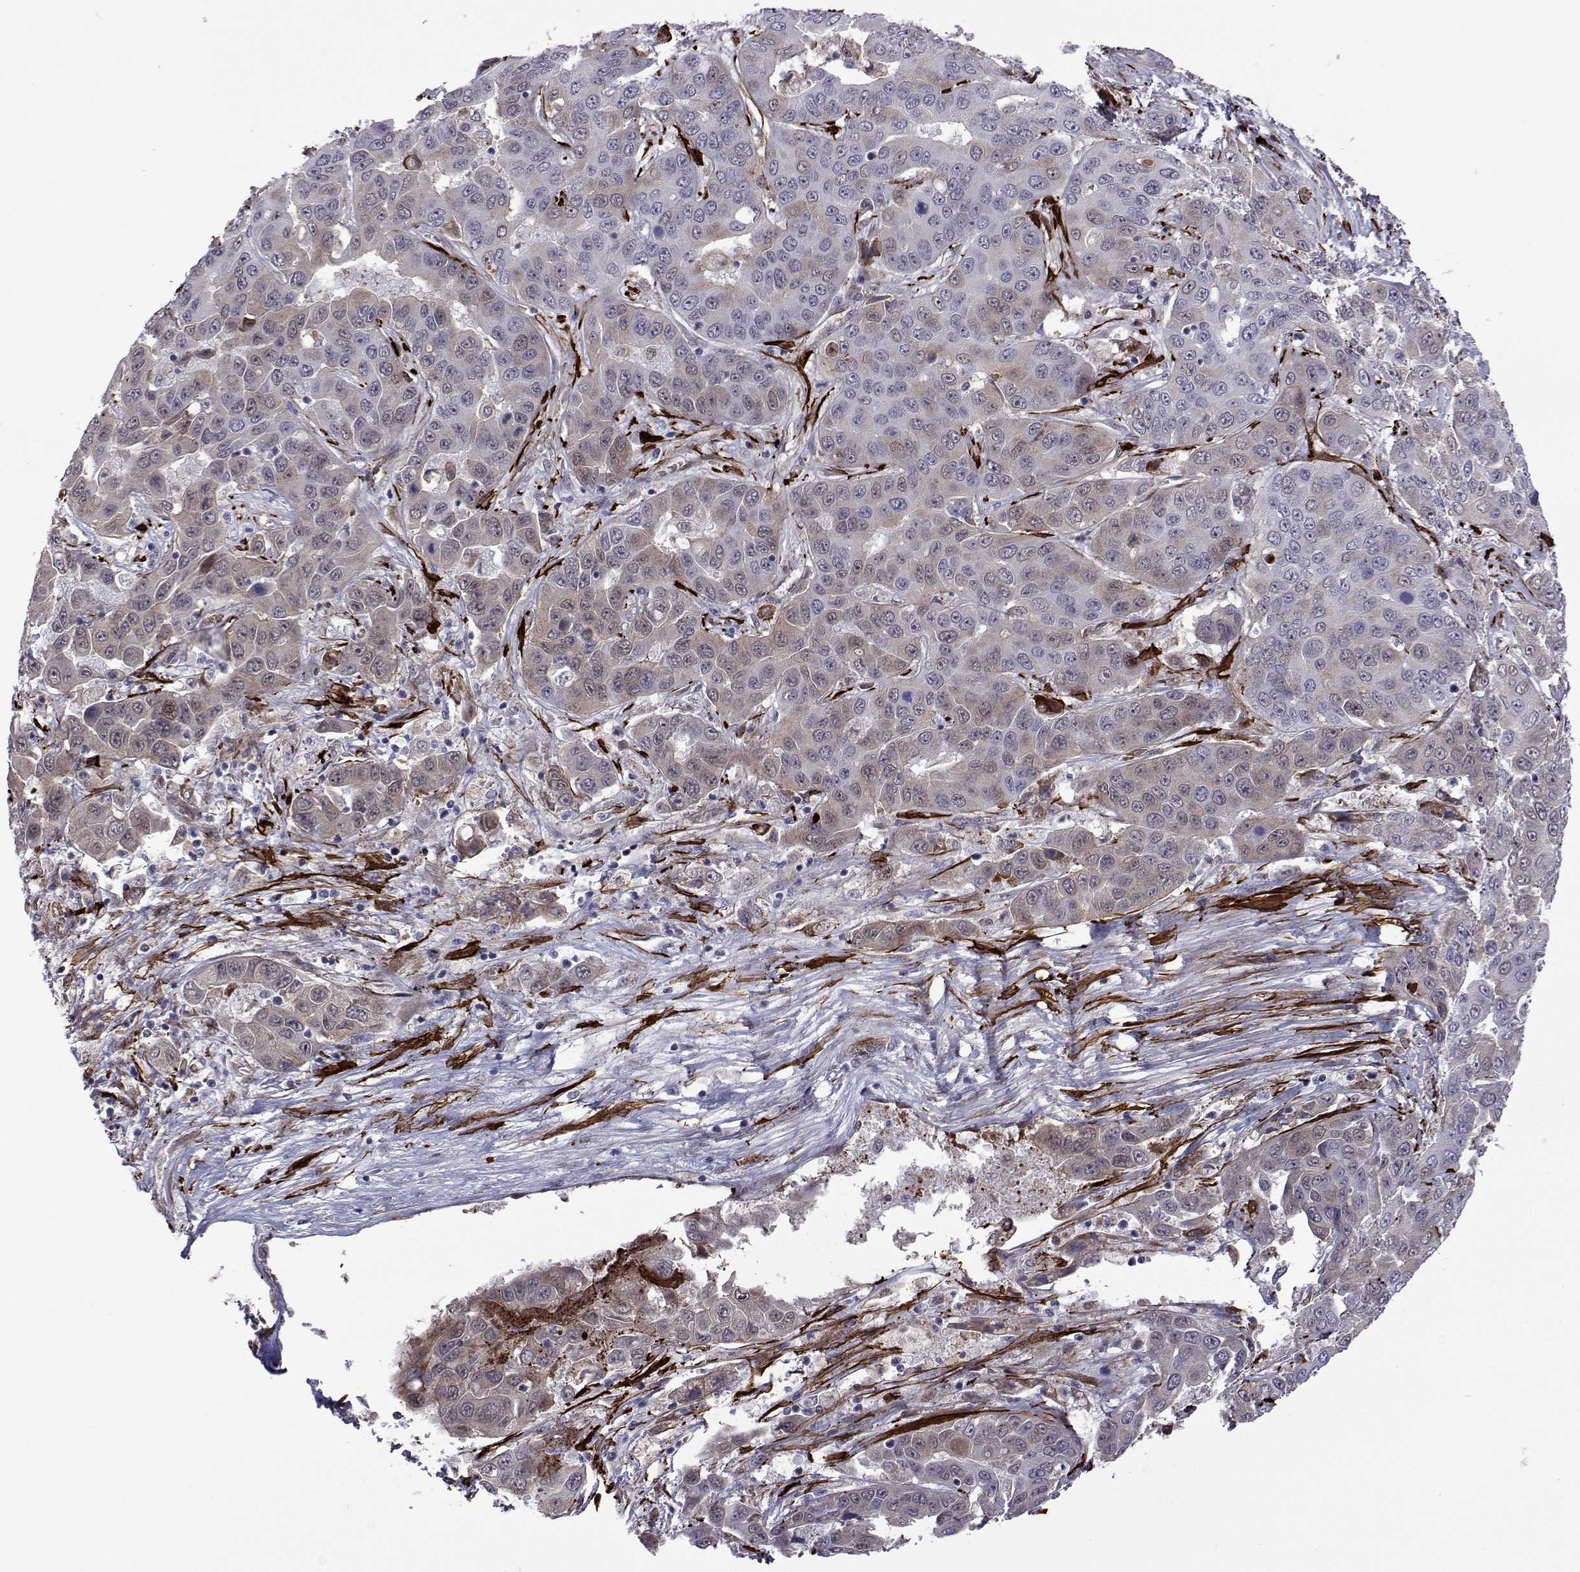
{"staining": {"intensity": "weak", "quantity": "<25%", "location": "cytoplasmic/membranous"}, "tissue": "liver cancer", "cell_type": "Tumor cells", "image_type": "cancer", "snomed": [{"axis": "morphology", "description": "Cholangiocarcinoma"}, {"axis": "topography", "description": "Liver"}], "caption": "The micrograph reveals no significant positivity in tumor cells of cholangiocarcinoma (liver).", "gene": "EFCAB3", "patient": {"sex": "female", "age": 52}}